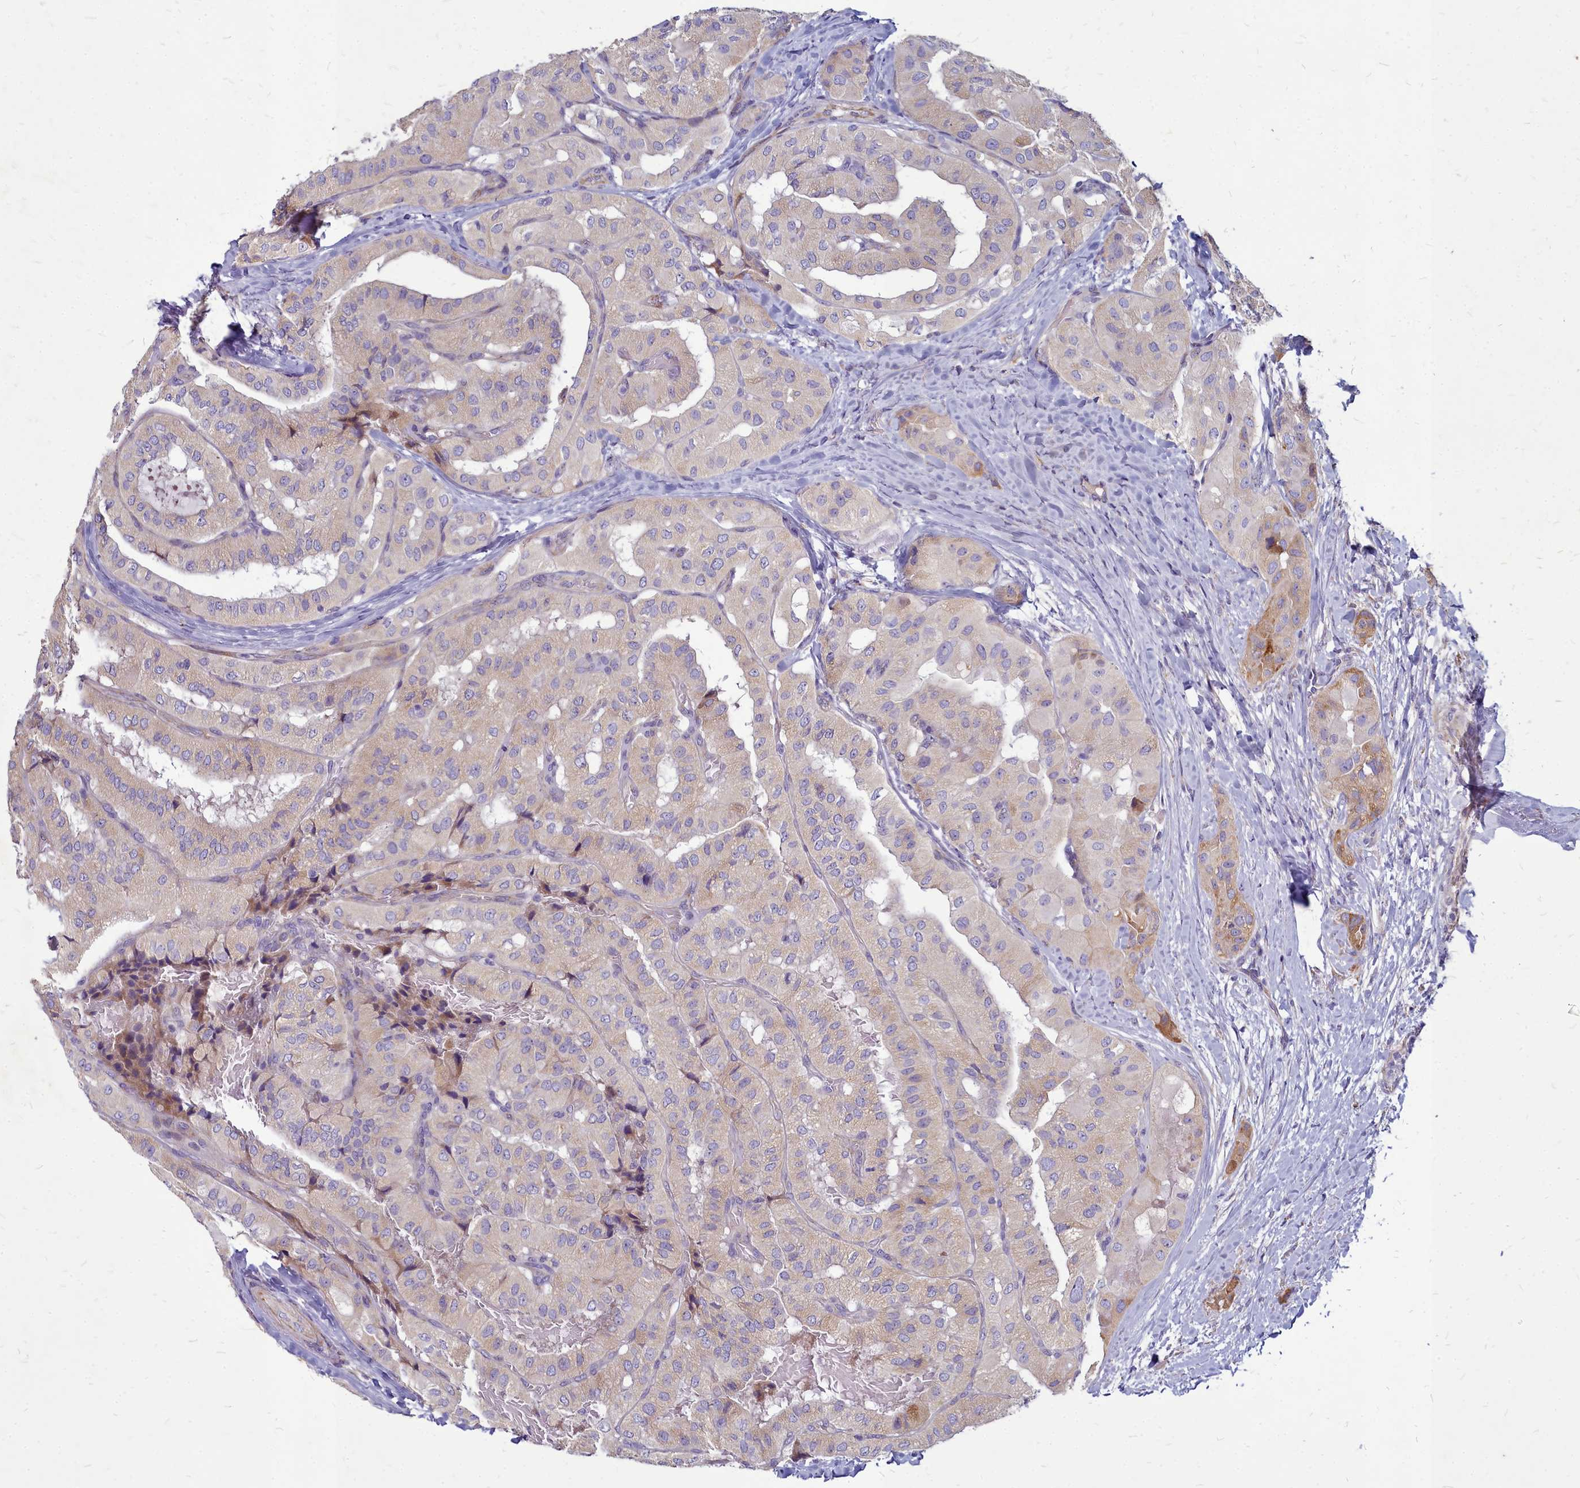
{"staining": {"intensity": "weak", "quantity": "<25%", "location": "cytoplasmic/membranous"}, "tissue": "thyroid cancer", "cell_type": "Tumor cells", "image_type": "cancer", "snomed": [{"axis": "morphology", "description": "Normal tissue, NOS"}, {"axis": "morphology", "description": "Papillary adenocarcinoma, NOS"}, {"axis": "topography", "description": "Thyroid gland"}], "caption": "A high-resolution image shows immunohistochemistry (IHC) staining of papillary adenocarcinoma (thyroid), which exhibits no significant positivity in tumor cells. The staining was performed using DAB (3,3'-diaminobenzidine) to visualize the protein expression in brown, while the nuclei were stained in blue with hematoxylin (Magnification: 20x).", "gene": "SMPD4", "patient": {"sex": "female", "age": 59}}